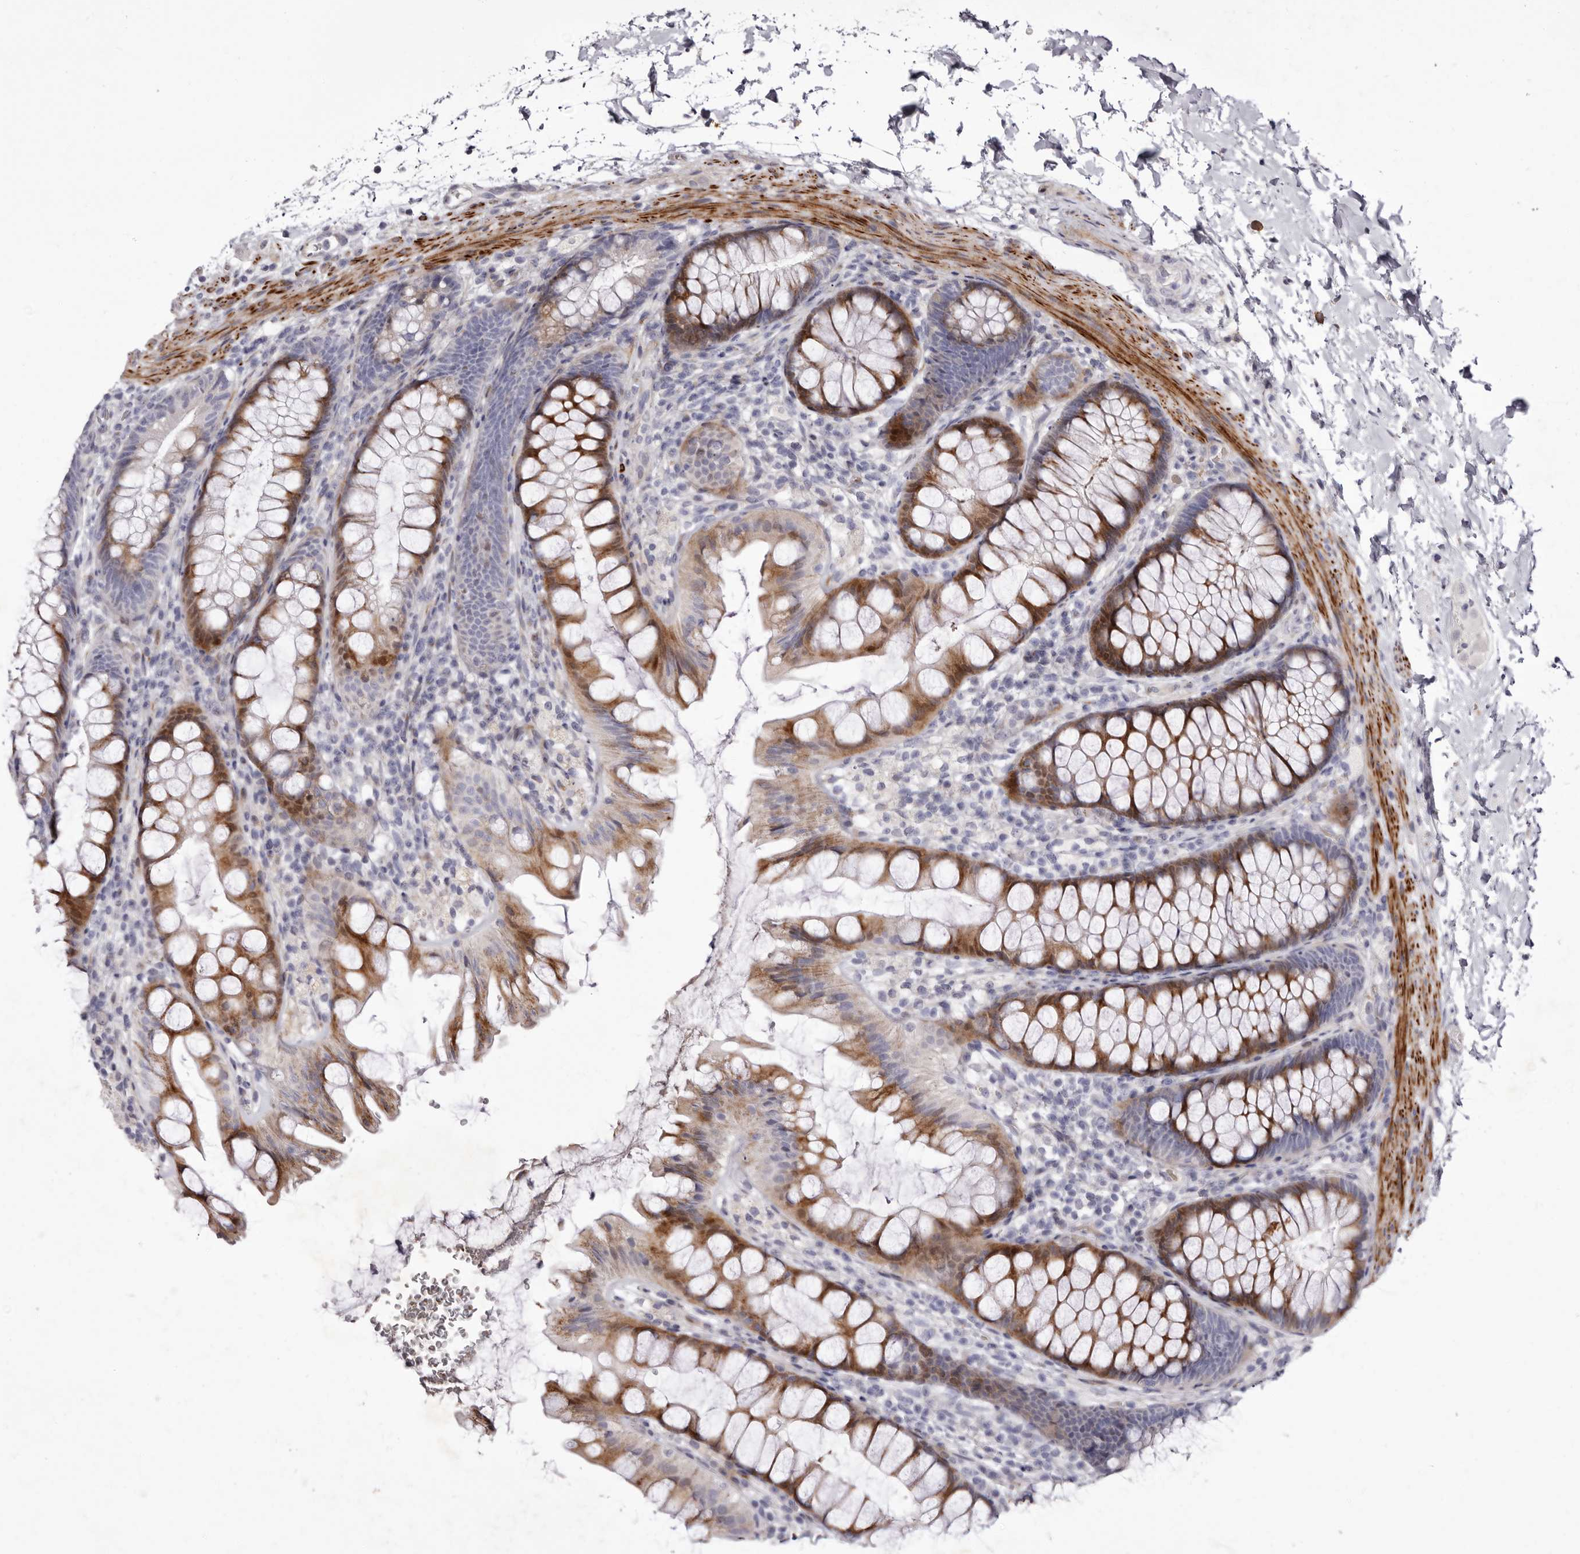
{"staining": {"intensity": "weak", "quantity": ">75%", "location": "cytoplasmic/membranous"}, "tissue": "colon", "cell_type": "Endothelial cells", "image_type": "normal", "snomed": [{"axis": "morphology", "description": "Normal tissue, NOS"}, {"axis": "topography", "description": "Colon"}], "caption": "Immunohistochemistry micrograph of unremarkable colon: human colon stained using IHC reveals low levels of weak protein expression localized specifically in the cytoplasmic/membranous of endothelial cells, appearing as a cytoplasmic/membranous brown color.", "gene": "AIDA", "patient": {"sex": "female", "age": 62}}